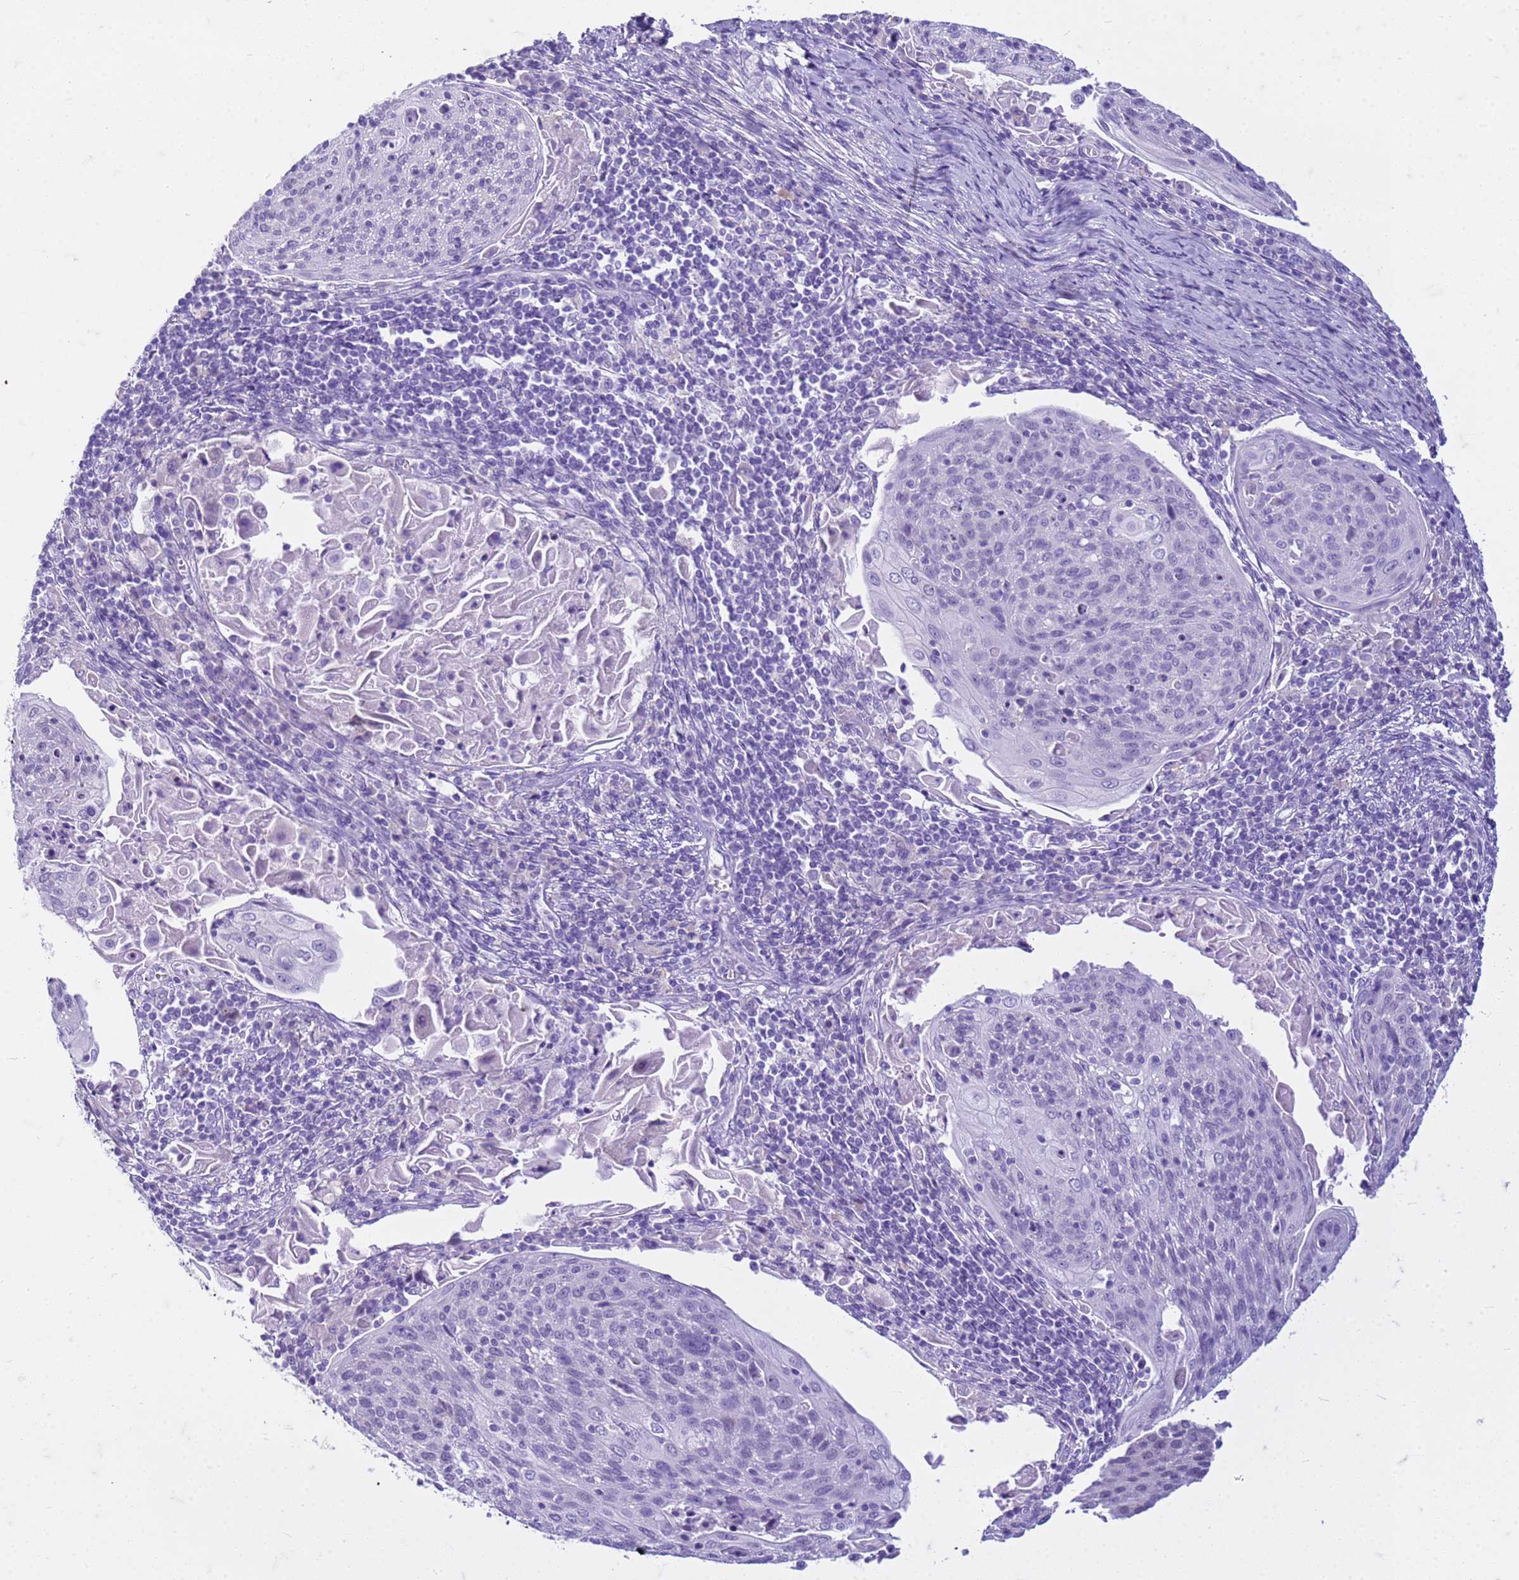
{"staining": {"intensity": "negative", "quantity": "none", "location": "none"}, "tissue": "cervical cancer", "cell_type": "Tumor cells", "image_type": "cancer", "snomed": [{"axis": "morphology", "description": "Squamous cell carcinoma, NOS"}, {"axis": "topography", "description": "Cervix"}], "caption": "A high-resolution histopathology image shows immunohistochemistry (IHC) staining of cervical squamous cell carcinoma, which shows no significant positivity in tumor cells.", "gene": "CFAP100", "patient": {"sex": "female", "age": 67}}